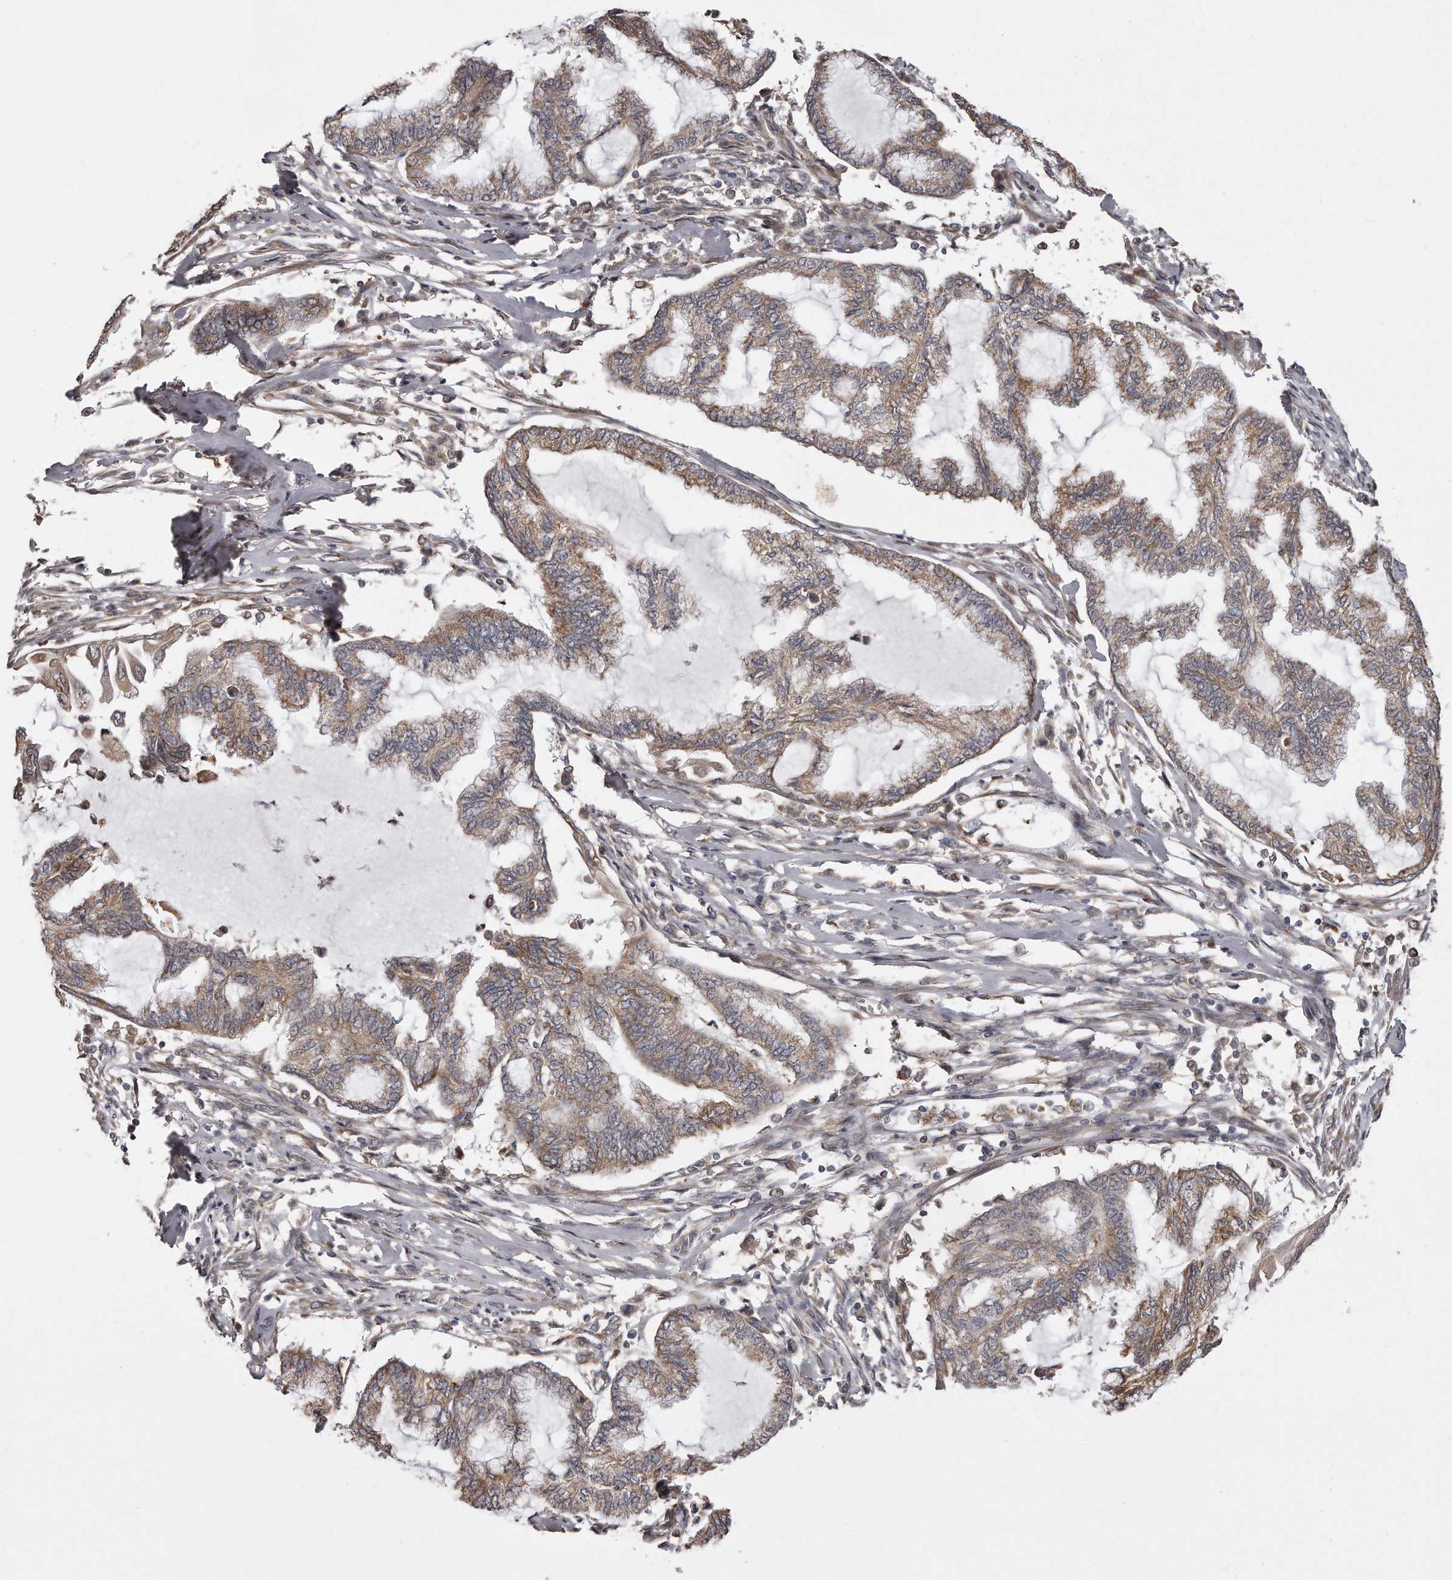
{"staining": {"intensity": "weak", "quantity": ">75%", "location": "cytoplasmic/membranous"}, "tissue": "endometrial cancer", "cell_type": "Tumor cells", "image_type": "cancer", "snomed": [{"axis": "morphology", "description": "Adenocarcinoma, NOS"}, {"axis": "topography", "description": "Endometrium"}], "caption": "Immunohistochemical staining of endometrial adenocarcinoma demonstrates low levels of weak cytoplasmic/membranous positivity in approximately >75% of tumor cells.", "gene": "TRAPPC14", "patient": {"sex": "female", "age": 86}}